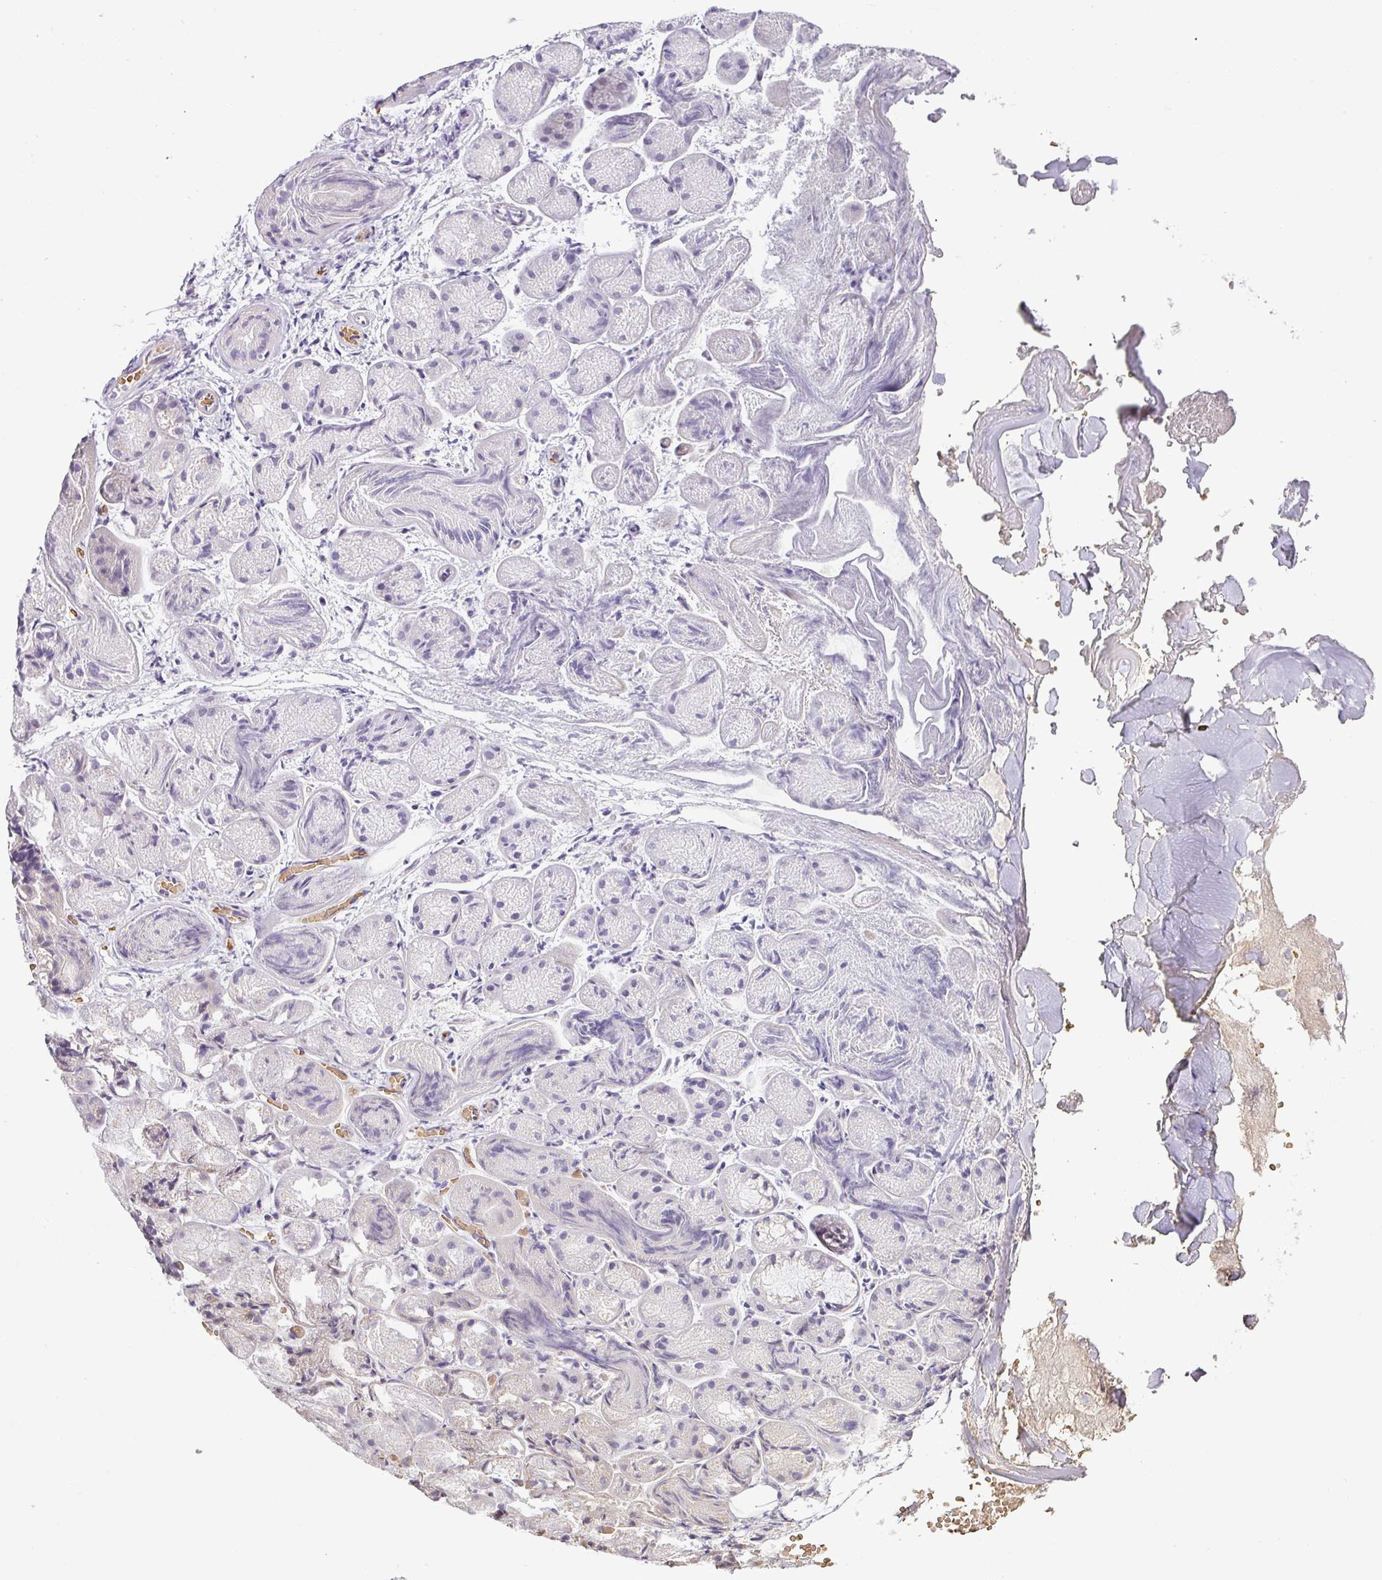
{"staining": {"intensity": "weak", "quantity": "<25%", "location": "nuclear"}, "tissue": "salivary gland", "cell_type": "Glandular cells", "image_type": "normal", "snomed": [{"axis": "morphology", "description": "Normal tissue, NOS"}, {"axis": "topography", "description": "Salivary gland"}], "caption": "This is an IHC micrograph of benign human salivary gland. There is no positivity in glandular cells.", "gene": "PARP2", "patient": {"sex": "female", "age": 24}}